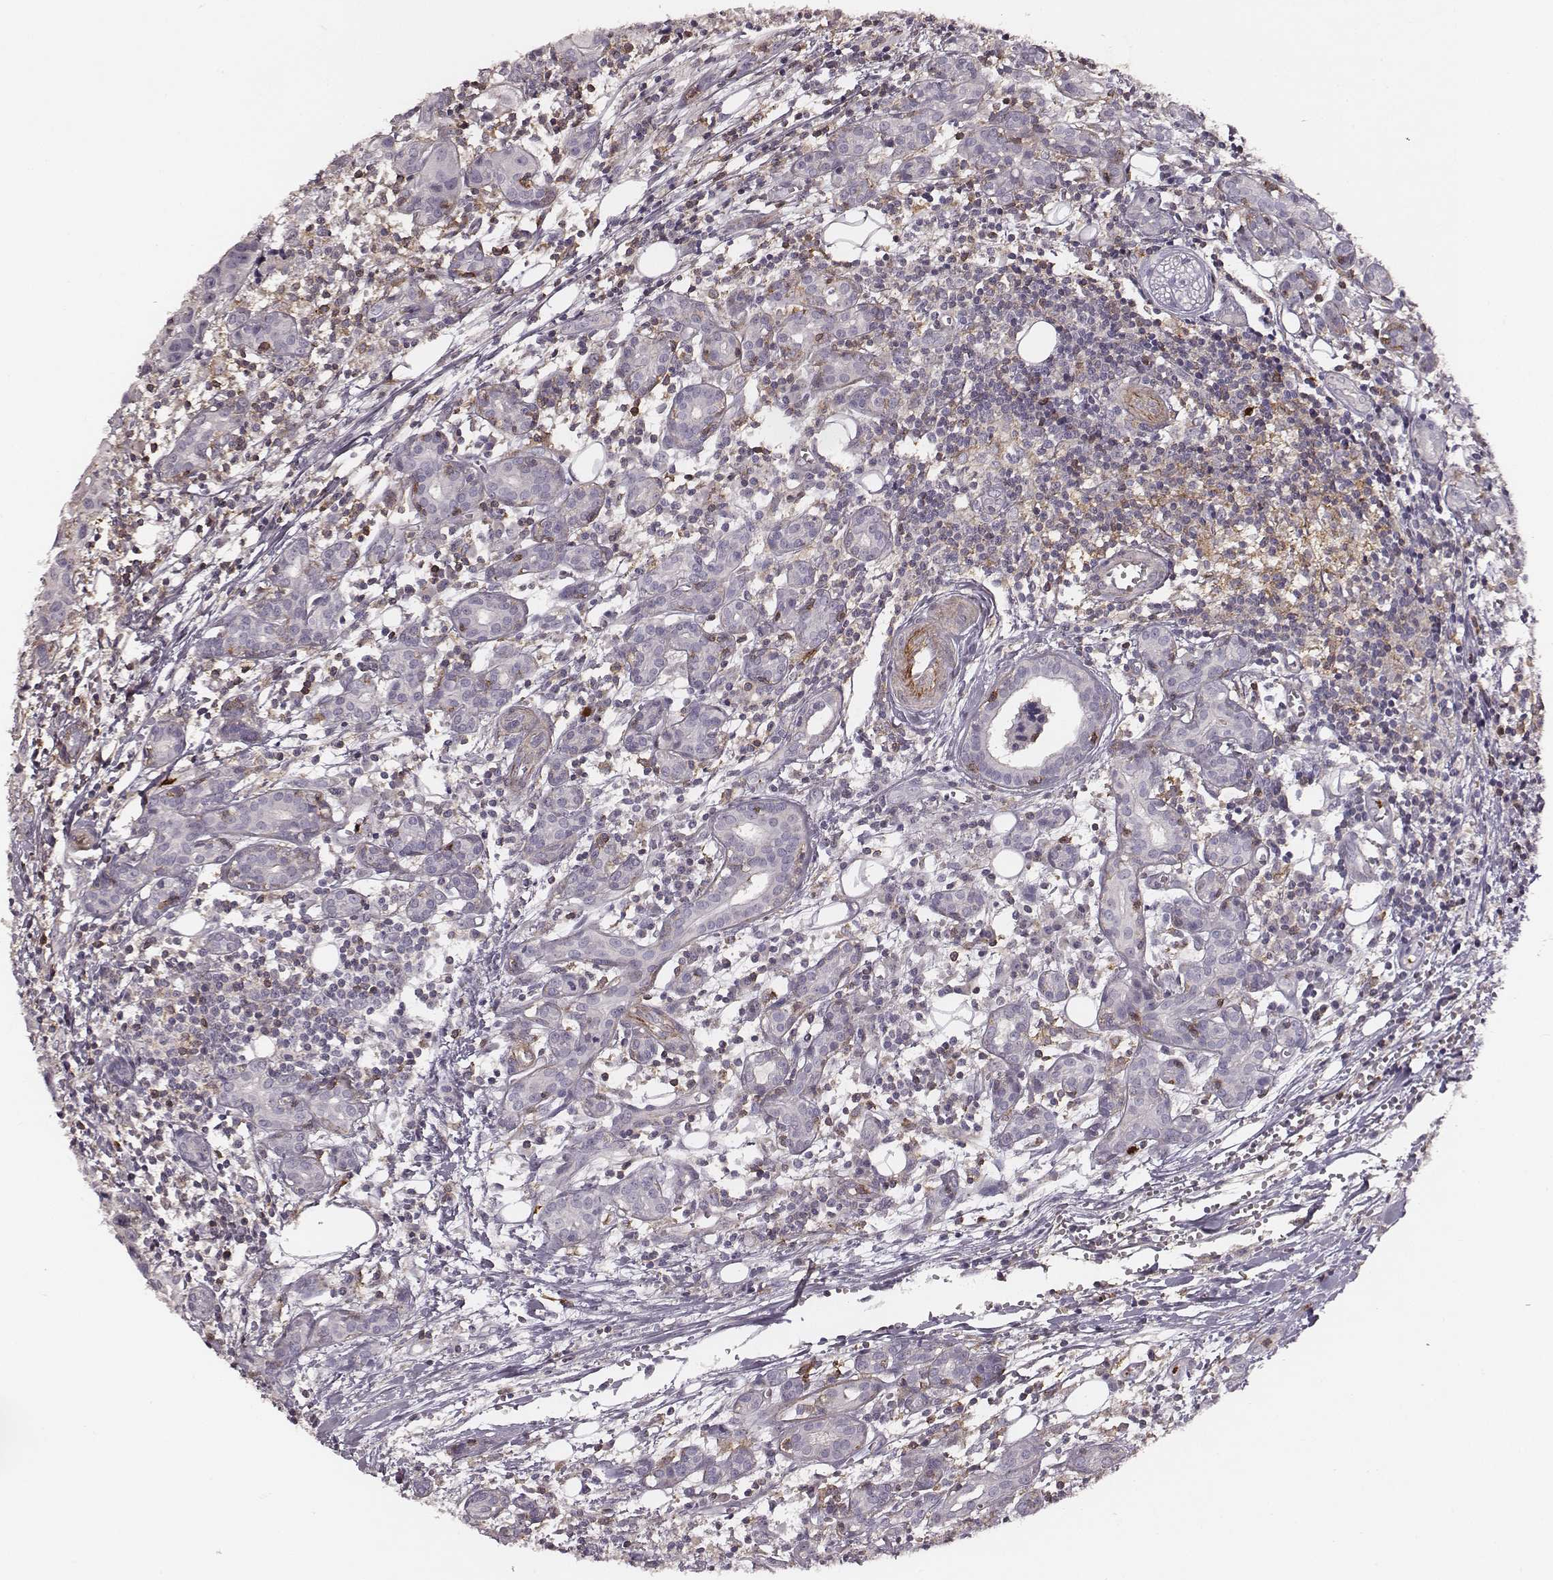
{"staining": {"intensity": "negative", "quantity": "none", "location": "none"}, "tissue": "head and neck cancer", "cell_type": "Tumor cells", "image_type": "cancer", "snomed": [{"axis": "morphology", "description": "Adenocarcinoma, NOS"}, {"axis": "topography", "description": "Head-Neck"}], "caption": "IHC photomicrograph of human adenocarcinoma (head and neck) stained for a protein (brown), which shows no positivity in tumor cells.", "gene": "ZYX", "patient": {"sex": "male", "age": 76}}